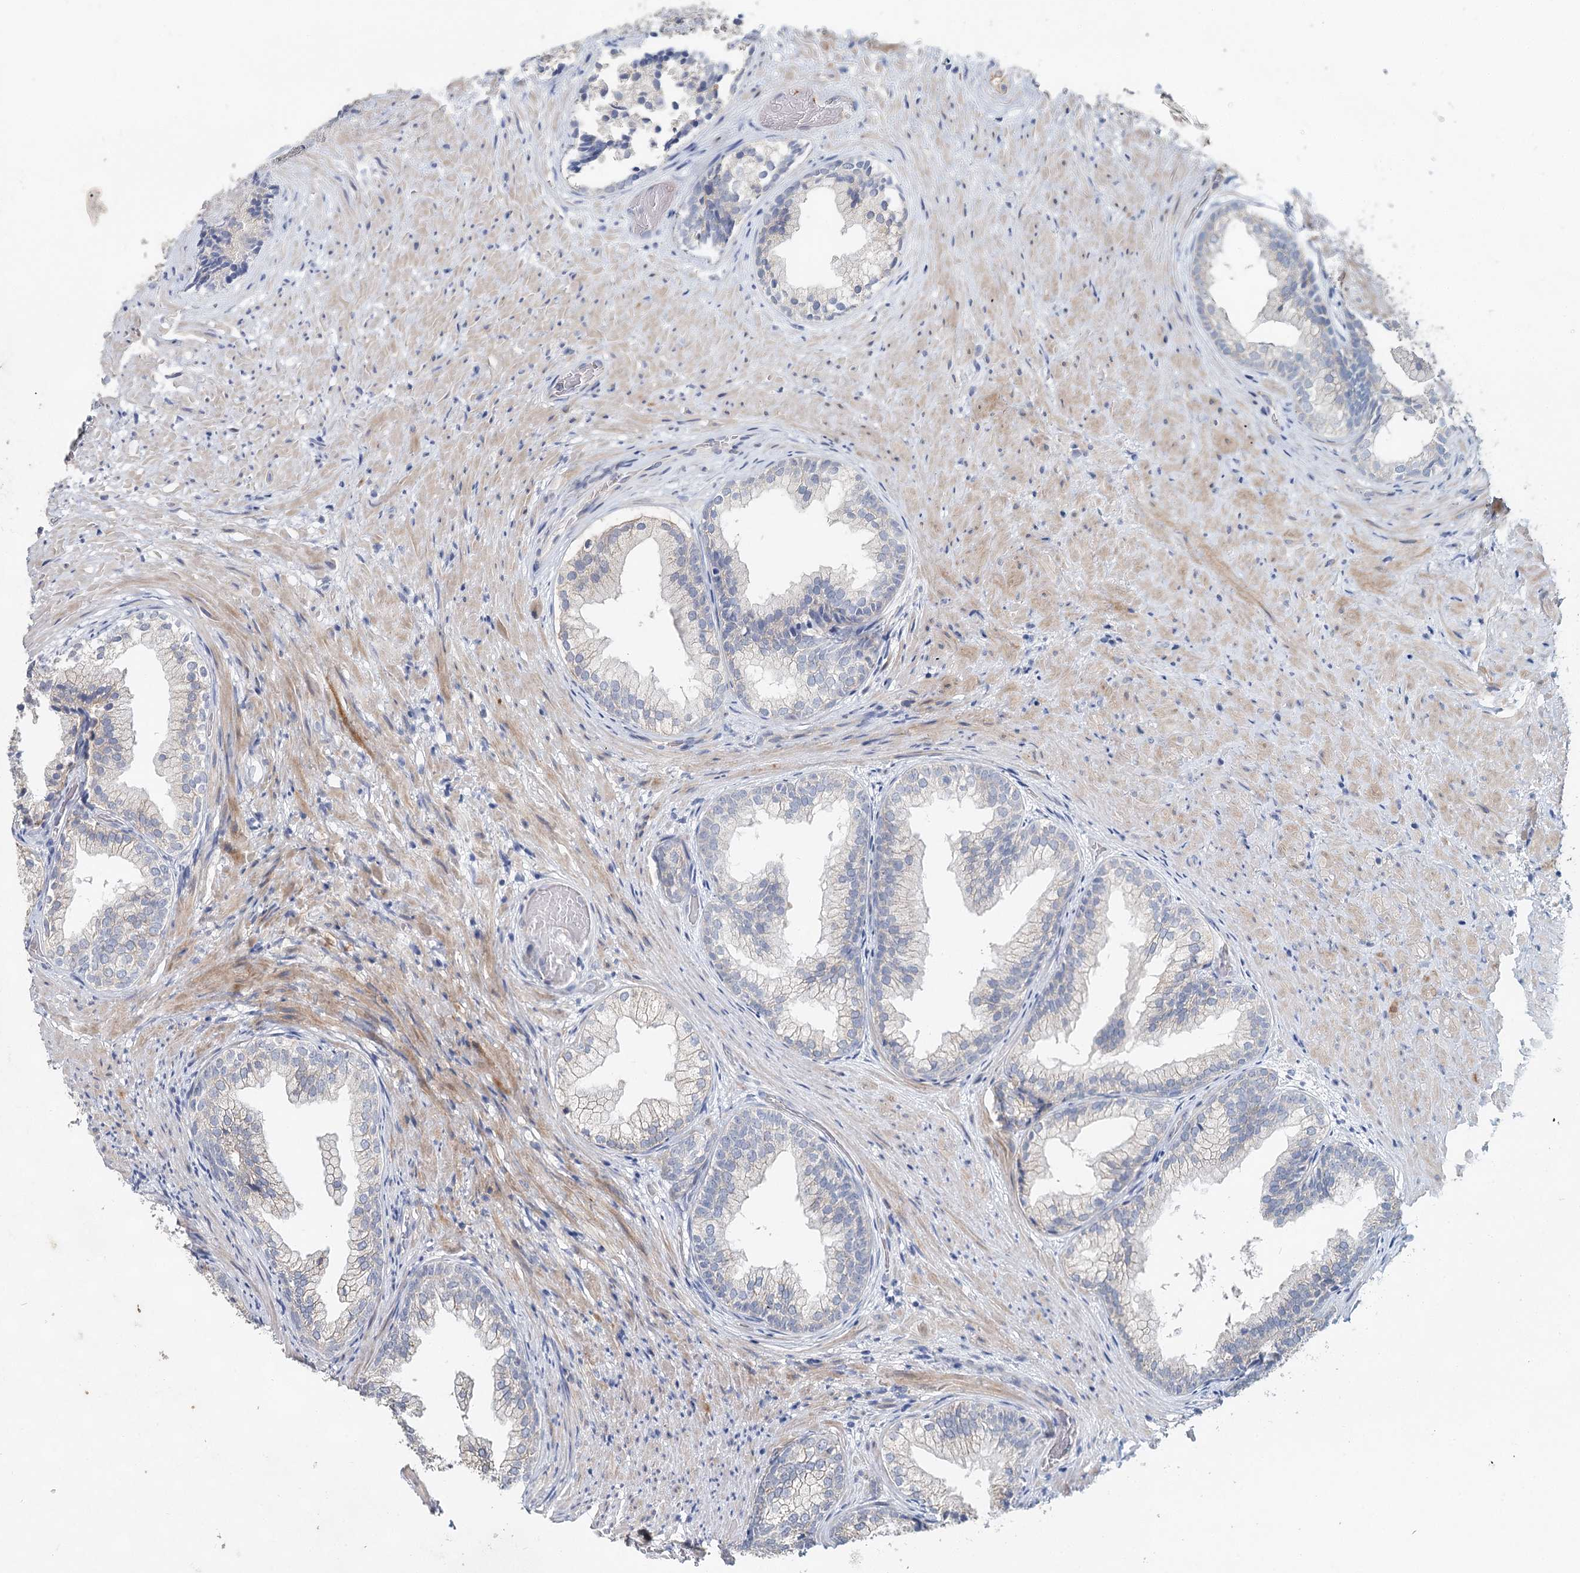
{"staining": {"intensity": "negative", "quantity": "none", "location": "none"}, "tissue": "prostate", "cell_type": "Glandular cells", "image_type": "normal", "snomed": [{"axis": "morphology", "description": "Normal tissue, NOS"}, {"axis": "topography", "description": "Prostate"}], "caption": "Protein analysis of unremarkable prostate displays no significant expression in glandular cells.", "gene": "MYL6B", "patient": {"sex": "male", "age": 76}}